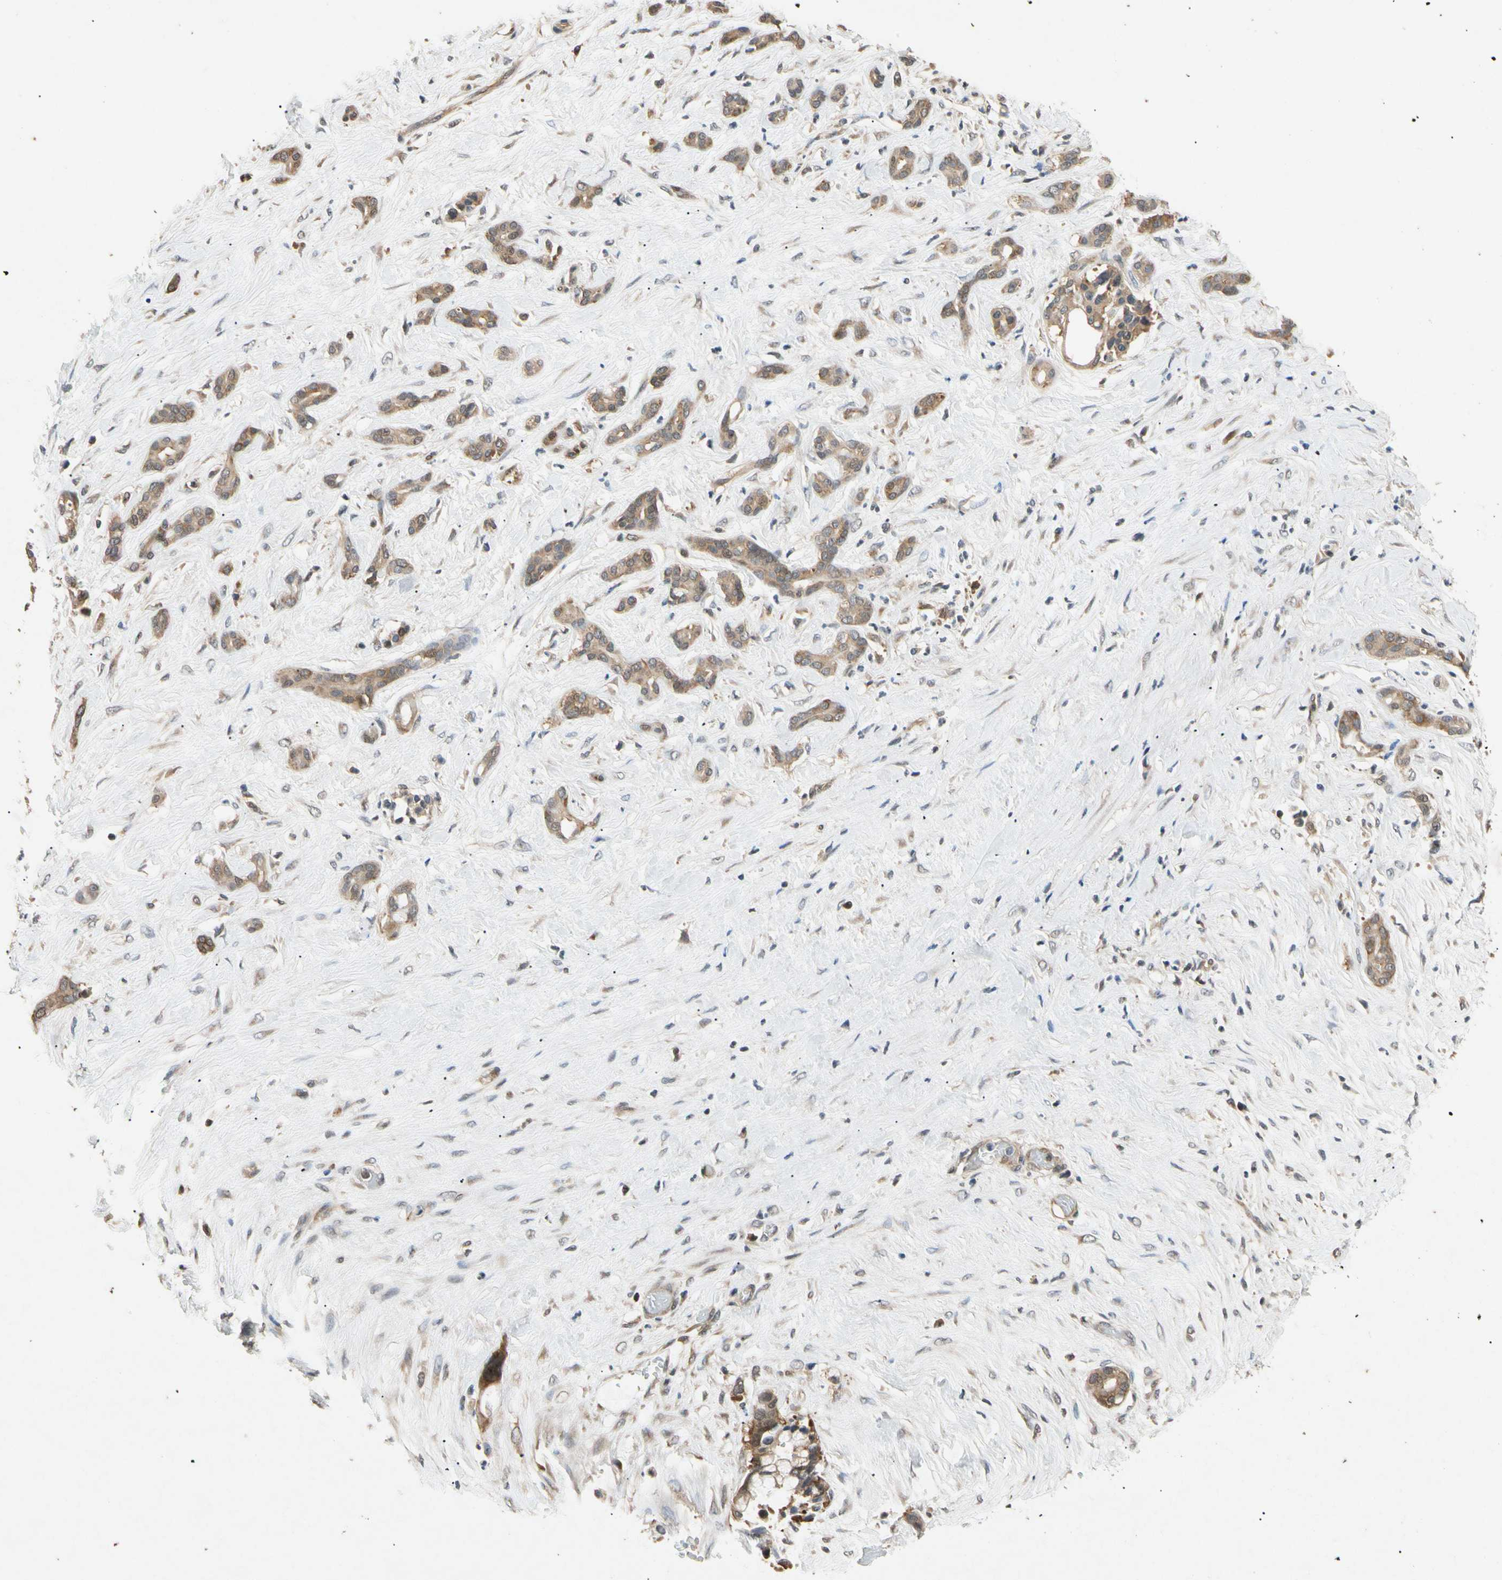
{"staining": {"intensity": "moderate", "quantity": ">75%", "location": "cytoplasmic/membranous"}, "tissue": "pancreatic cancer", "cell_type": "Tumor cells", "image_type": "cancer", "snomed": [{"axis": "morphology", "description": "Adenocarcinoma, NOS"}, {"axis": "topography", "description": "Pancreas"}], "caption": "Pancreatic cancer stained with immunohistochemistry shows moderate cytoplasmic/membranous positivity in approximately >75% of tumor cells.", "gene": "EIF1AX", "patient": {"sex": "male", "age": 41}}